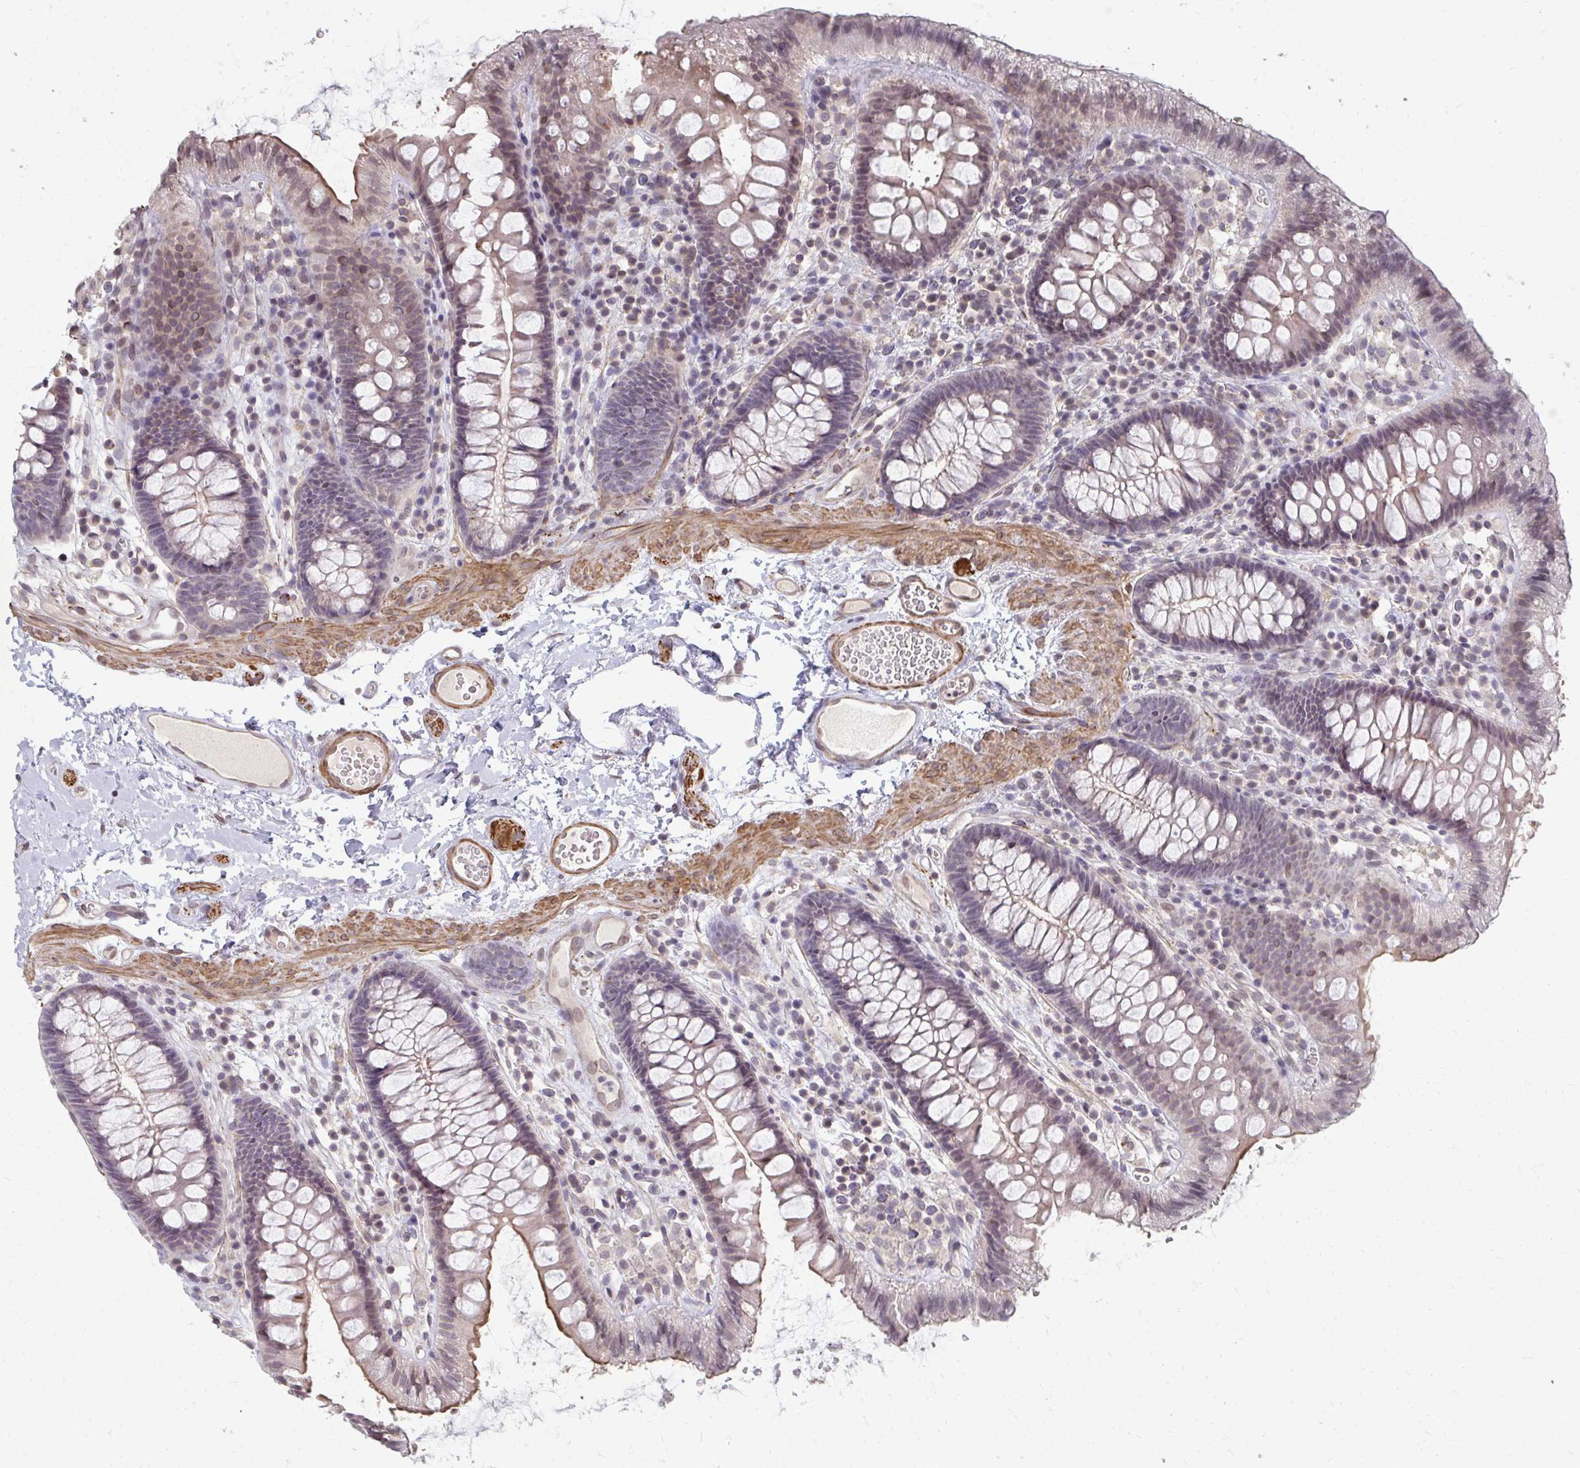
{"staining": {"intensity": "weak", "quantity": "25%-75%", "location": "cytoplasmic/membranous"}, "tissue": "colon", "cell_type": "Endothelial cells", "image_type": "normal", "snomed": [{"axis": "morphology", "description": "Normal tissue, NOS"}, {"axis": "topography", "description": "Colon"}], "caption": "A micrograph of colon stained for a protein reveals weak cytoplasmic/membranous brown staining in endothelial cells. (DAB = brown stain, brightfield microscopy at high magnification).", "gene": "GPC5", "patient": {"sex": "male", "age": 84}}